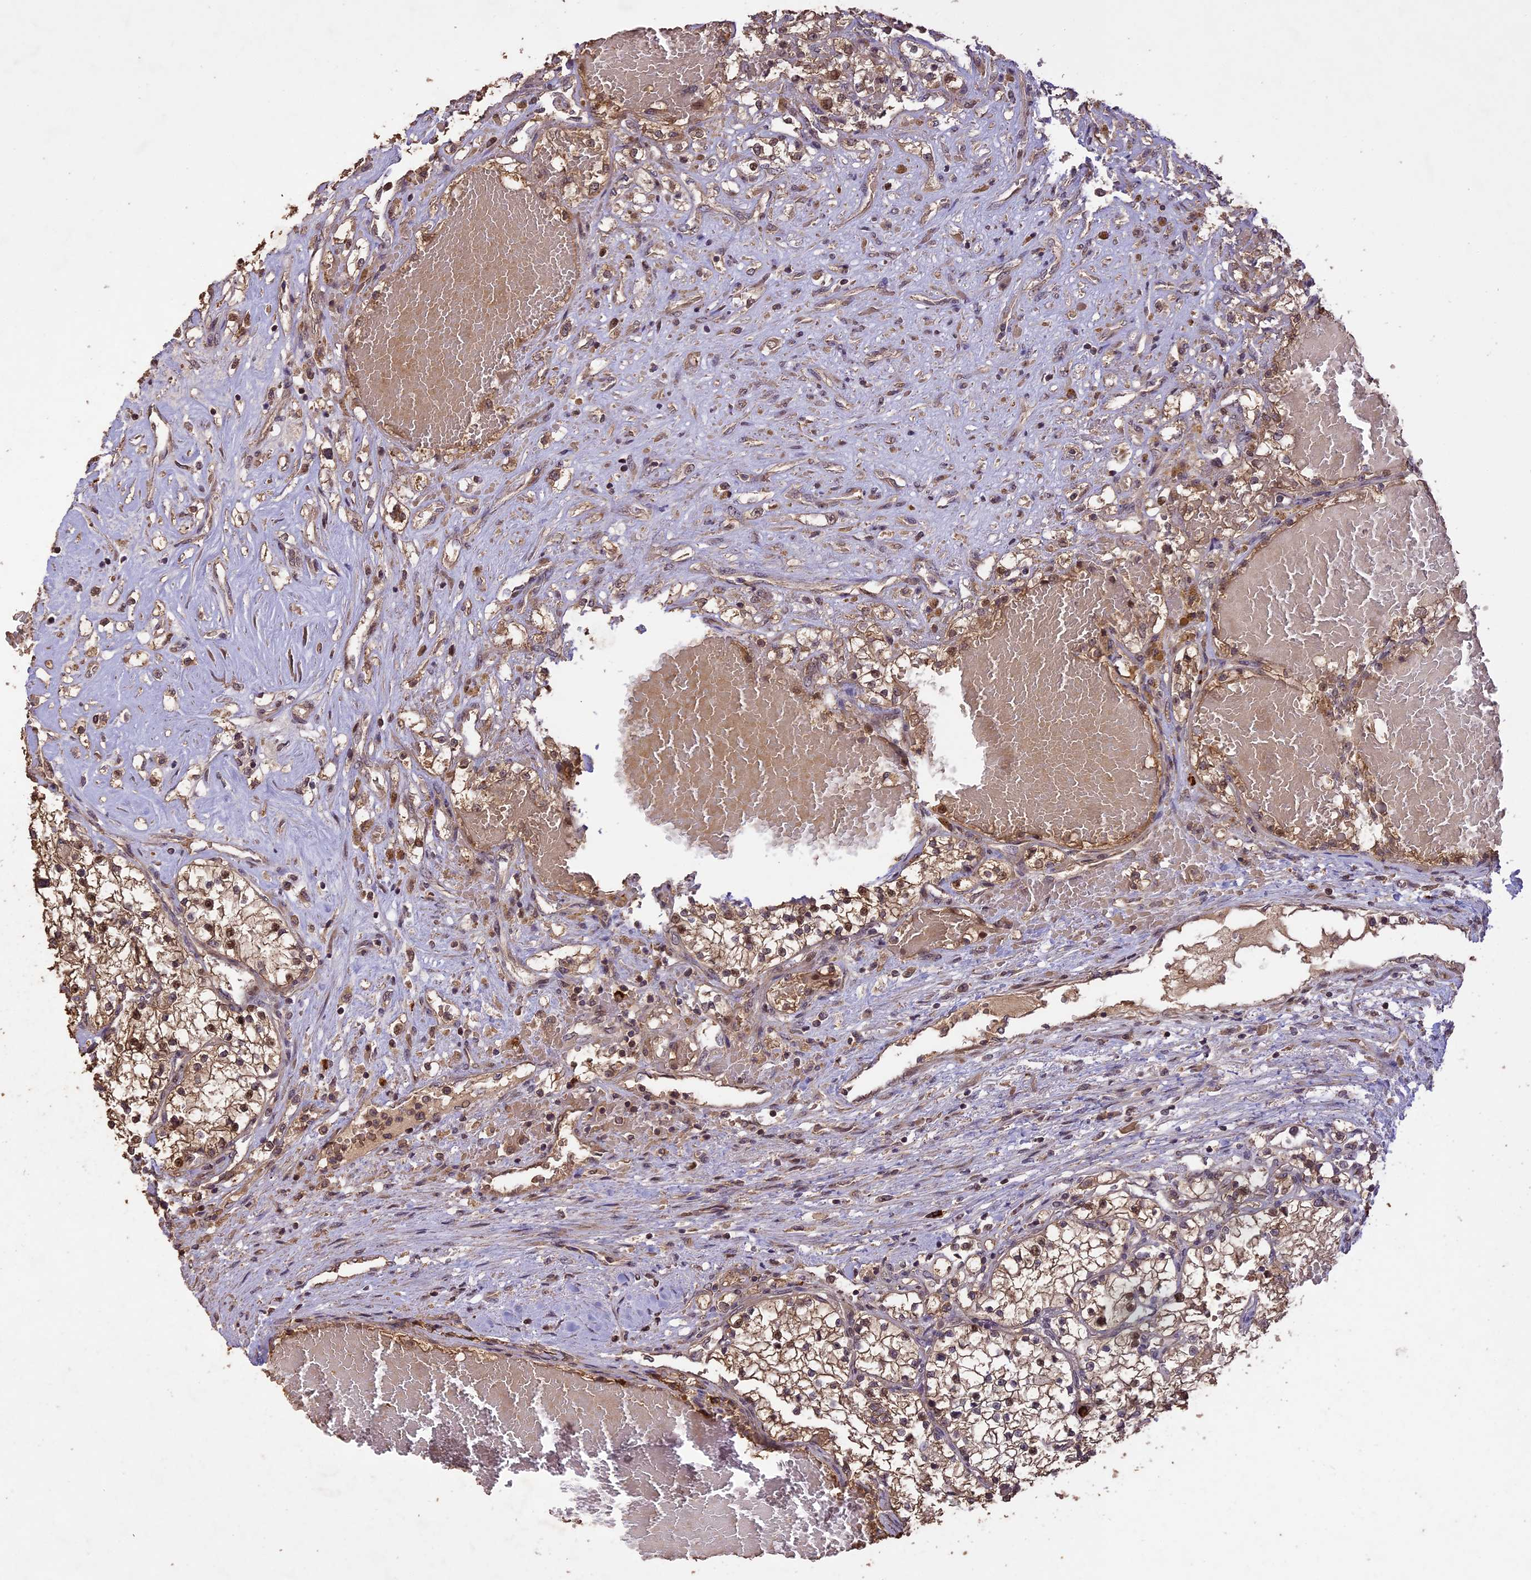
{"staining": {"intensity": "moderate", "quantity": ">75%", "location": "cytoplasmic/membranous"}, "tissue": "renal cancer", "cell_type": "Tumor cells", "image_type": "cancer", "snomed": [{"axis": "morphology", "description": "Normal tissue, NOS"}, {"axis": "morphology", "description": "Adenocarcinoma, NOS"}, {"axis": "topography", "description": "Kidney"}], "caption": "DAB (3,3'-diaminobenzidine) immunohistochemical staining of renal adenocarcinoma exhibits moderate cytoplasmic/membranous protein staining in about >75% of tumor cells.", "gene": "TIGD7", "patient": {"sex": "male", "age": 68}}